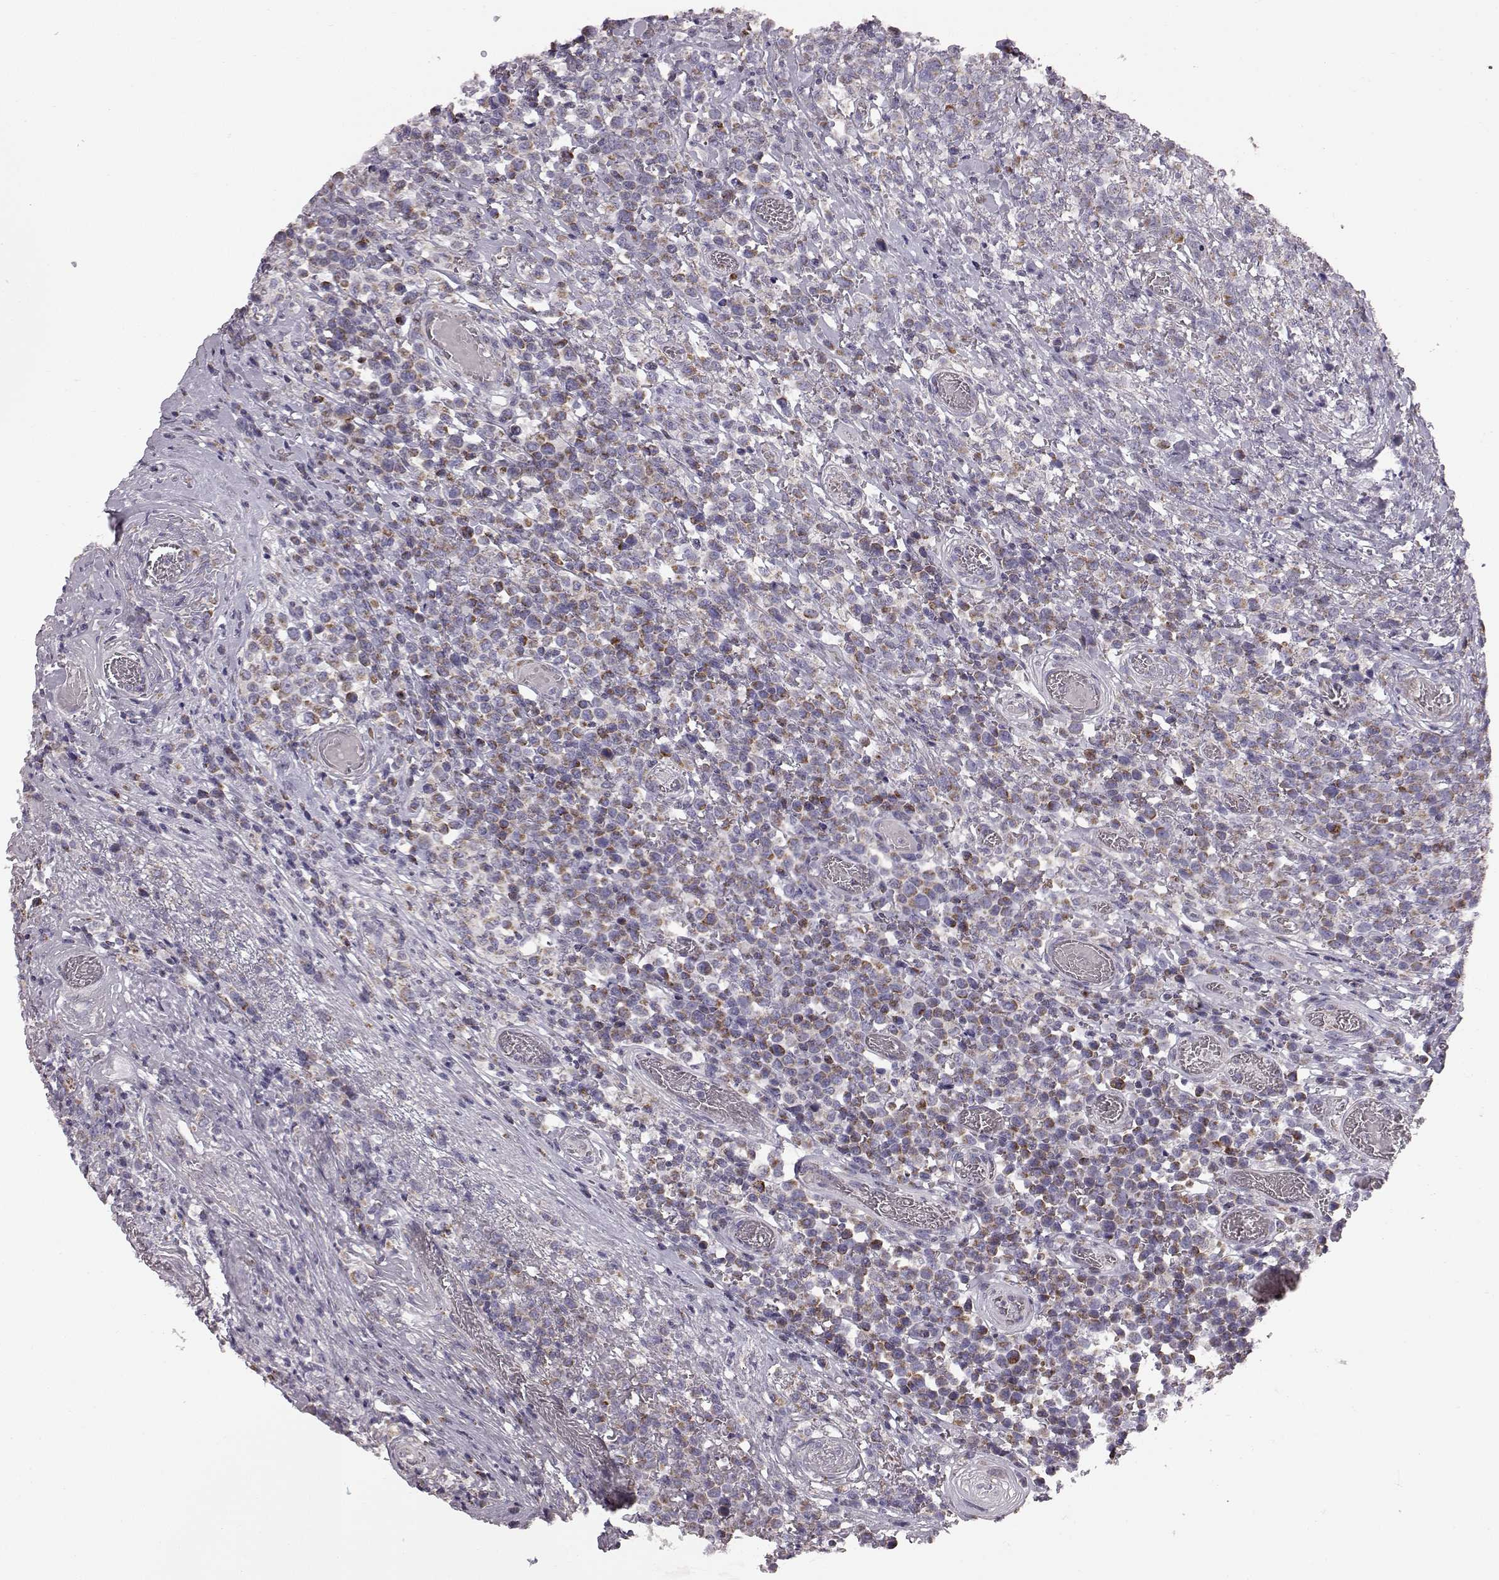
{"staining": {"intensity": "moderate", "quantity": ">75%", "location": "cytoplasmic/membranous"}, "tissue": "lymphoma", "cell_type": "Tumor cells", "image_type": "cancer", "snomed": [{"axis": "morphology", "description": "Malignant lymphoma, non-Hodgkin's type, High grade"}, {"axis": "topography", "description": "Soft tissue"}], "caption": "A brown stain highlights moderate cytoplasmic/membranous expression of a protein in human malignant lymphoma, non-Hodgkin's type (high-grade) tumor cells.", "gene": "FAM8A1", "patient": {"sex": "female", "age": 56}}